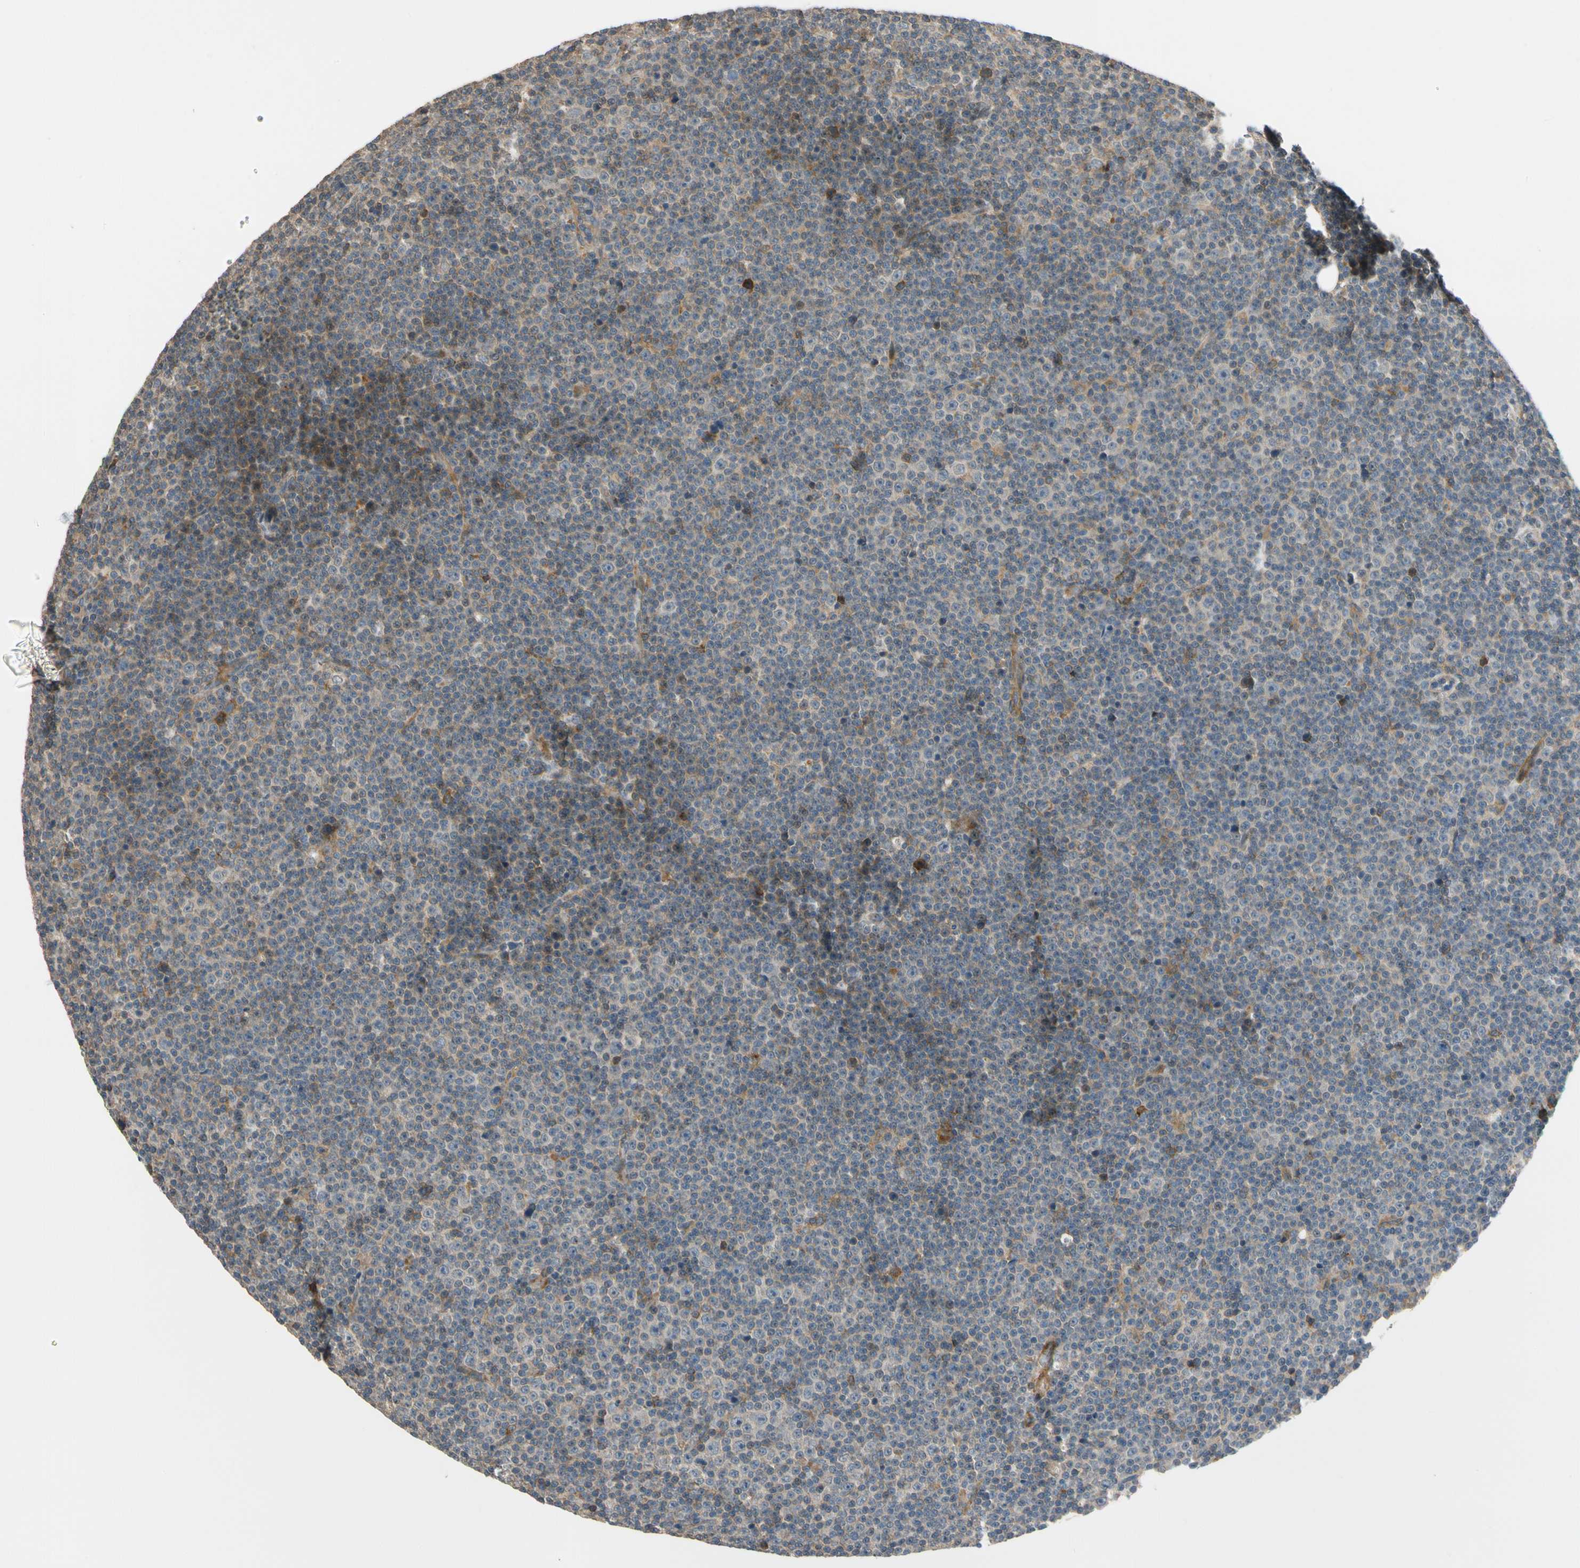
{"staining": {"intensity": "weak", "quantity": "<25%", "location": "cytoplasmic/membranous"}, "tissue": "lymphoma", "cell_type": "Tumor cells", "image_type": "cancer", "snomed": [{"axis": "morphology", "description": "Malignant lymphoma, non-Hodgkin's type, Low grade"}, {"axis": "topography", "description": "Lymph node"}], "caption": "High power microscopy micrograph of an IHC photomicrograph of low-grade malignant lymphoma, non-Hodgkin's type, revealing no significant expression in tumor cells.", "gene": "MST1R", "patient": {"sex": "female", "age": 67}}